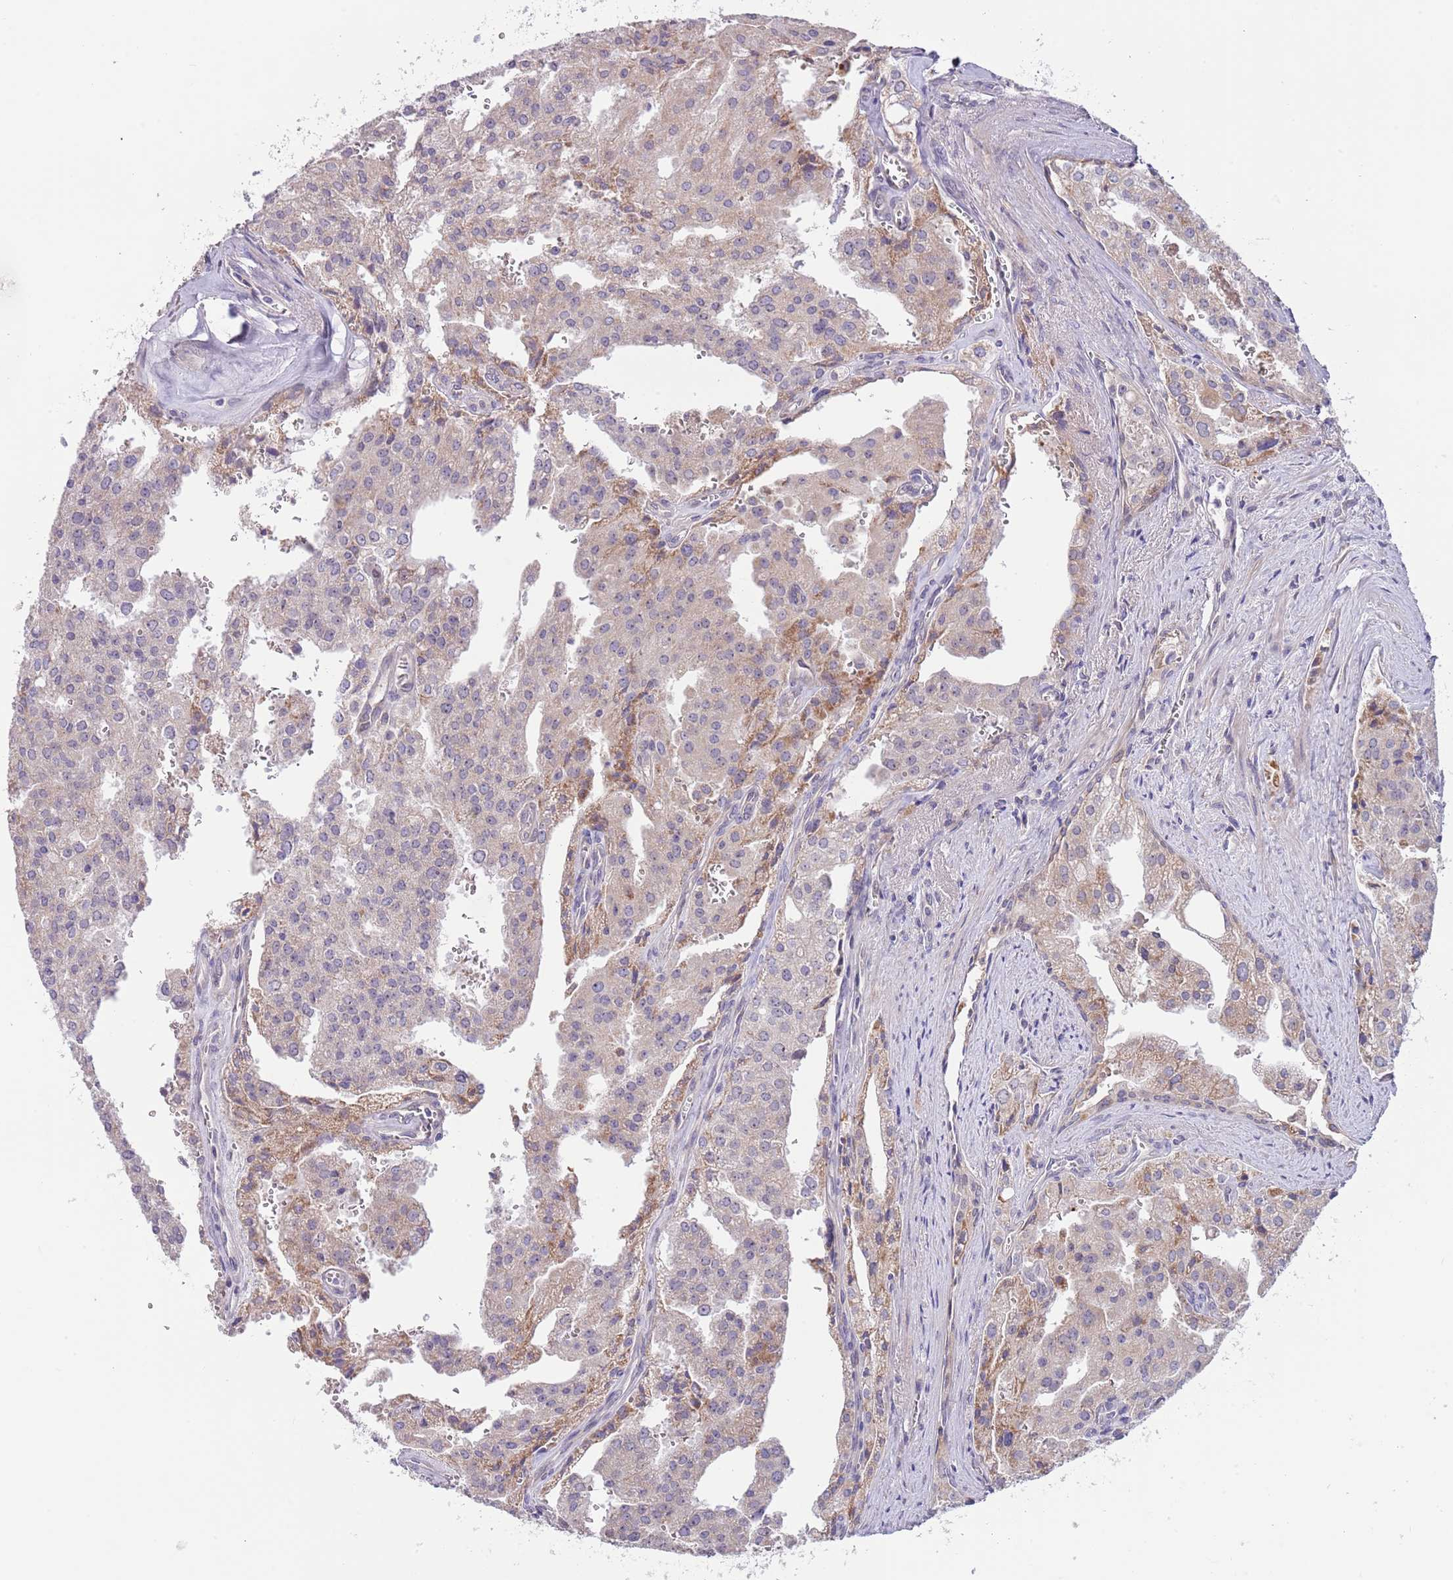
{"staining": {"intensity": "weak", "quantity": "<25%", "location": "cytoplasmic/membranous"}, "tissue": "prostate cancer", "cell_type": "Tumor cells", "image_type": "cancer", "snomed": [{"axis": "morphology", "description": "Adenocarcinoma, High grade"}, {"axis": "topography", "description": "Prostate"}], "caption": "Tumor cells show no significant positivity in prostate cancer.", "gene": "AP1S2", "patient": {"sex": "male", "age": 68}}